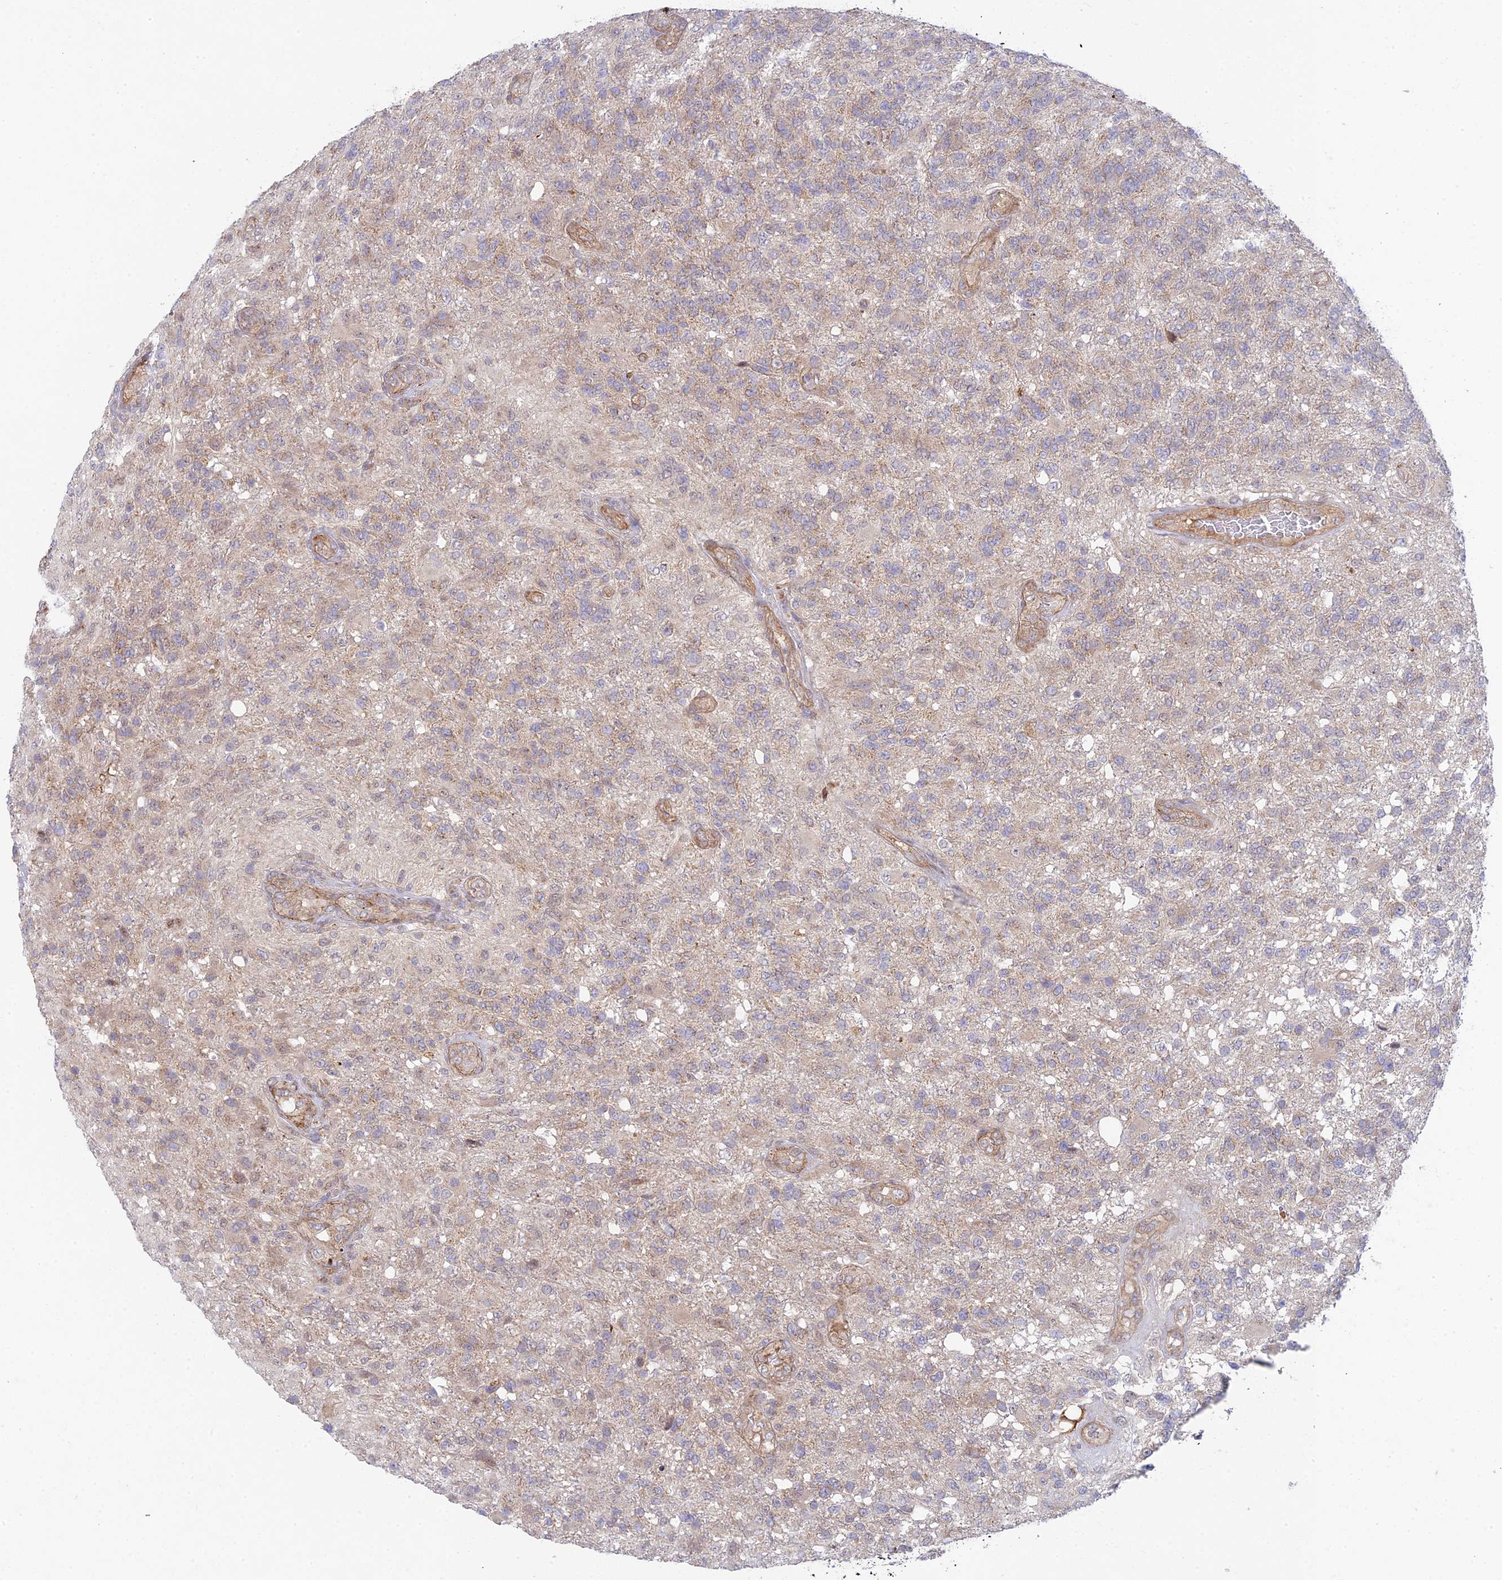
{"staining": {"intensity": "weak", "quantity": "<25%", "location": "cytoplasmic/membranous"}, "tissue": "glioma", "cell_type": "Tumor cells", "image_type": "cancer", "snomed": [{"axis": "morphology", "description": "Glioma, malignant, High grade"}, {"axis": "topography", "description": "Brain"}], "caption": "Immunohistochemical staining of malignant high-grade glioma demonstrates no significant staining in tumor cells.", "gene": "INCA1", "patient": {"sex": "male", "age": 56}}